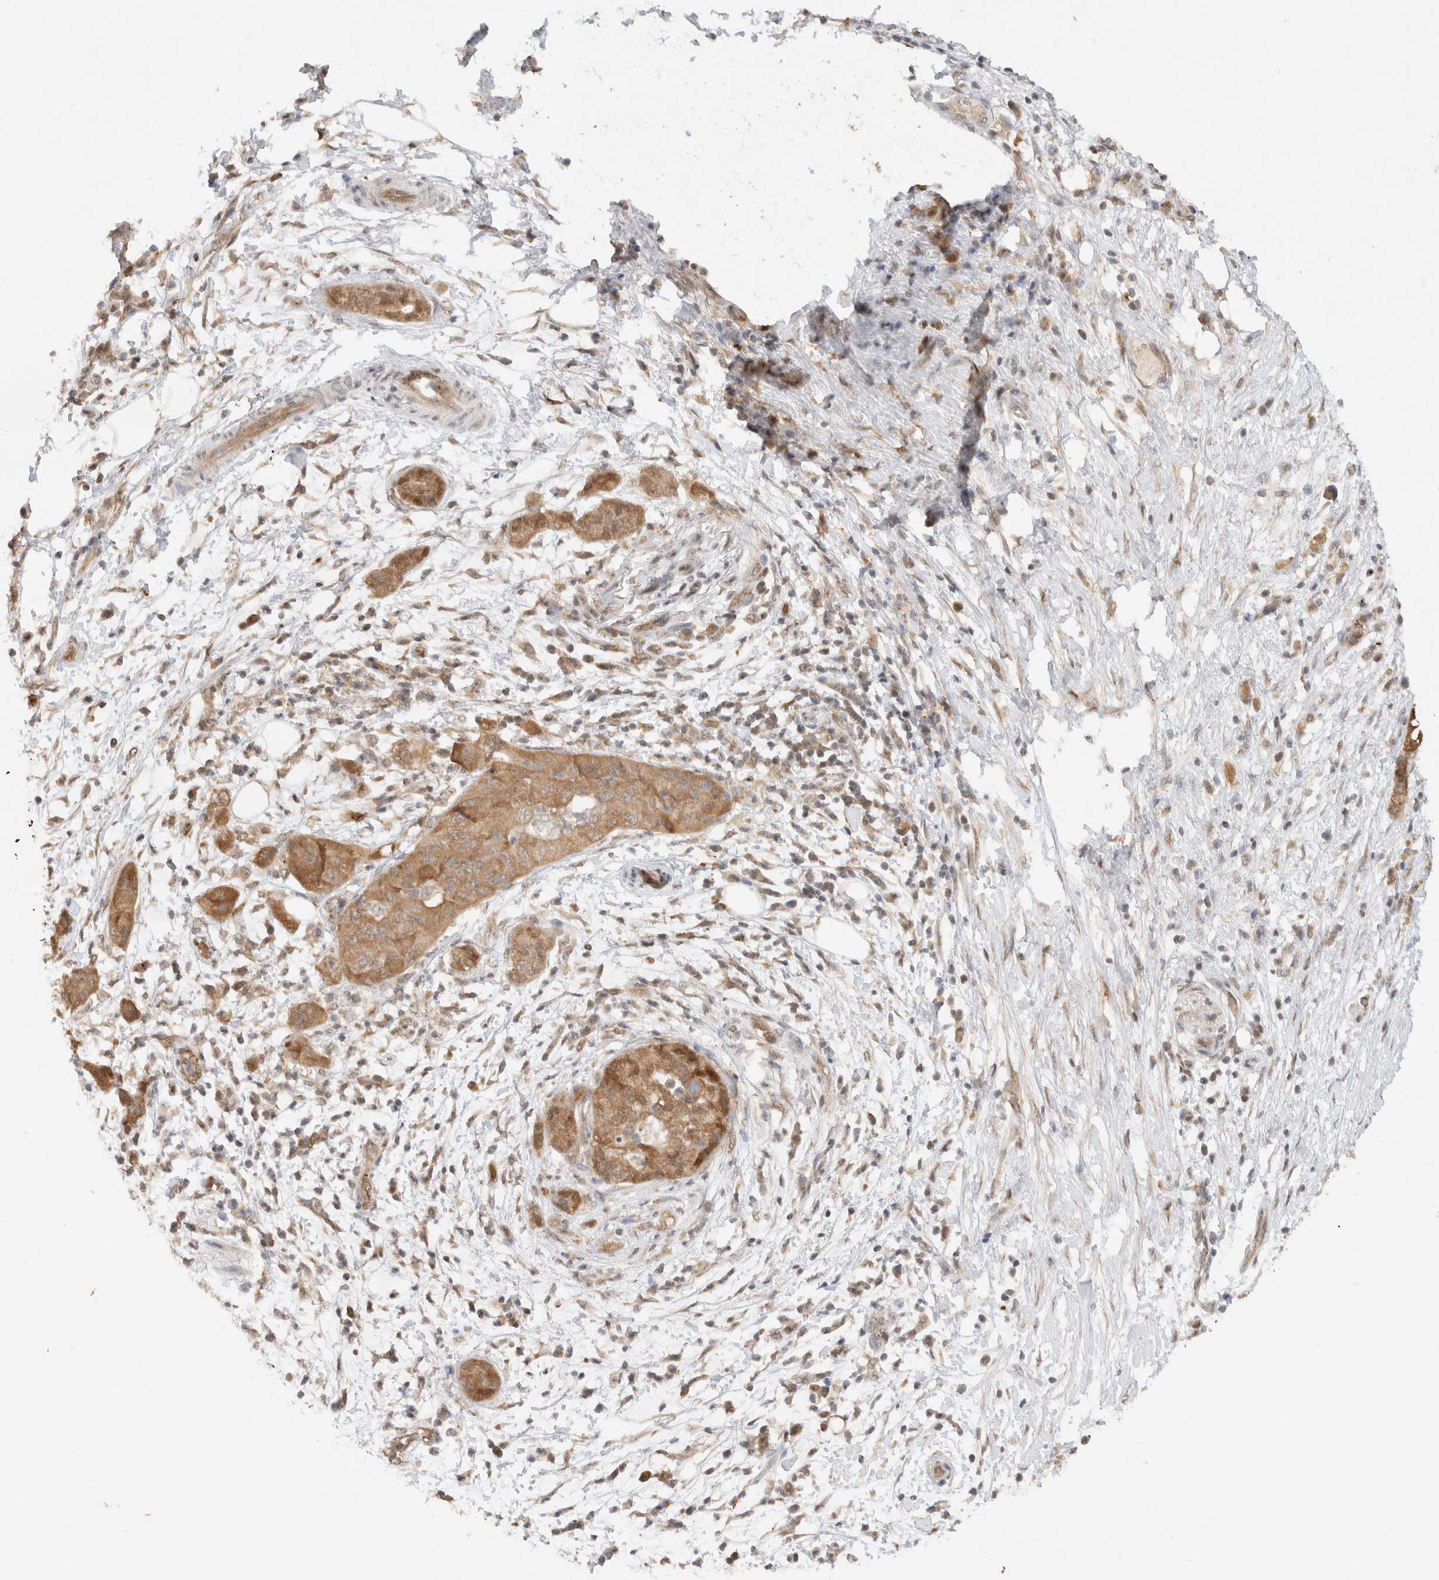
{"staining": {"intensity": "moderate", "quantity": ">75%", "location": "cytoplasmic/membranous"}, "tissue": "pancreatic cancer", "cell_type": "Tumor cells", "image_type": "cancer", "snomed": [{"axis": "morphology", "description": "Adenocarcinoma, NOS"}, {"axis": "topography", "description": "Pancreas"}], "caption": "An image showing moderate cytoplasmic/membranous staining in approximately >75% of tumor cells in pancreatic cancer (adenocarcinoma), as visualized by brown immunohistochemical staining.", "gene": "CA13", "patient": {"sex": "female", "age": 78}}